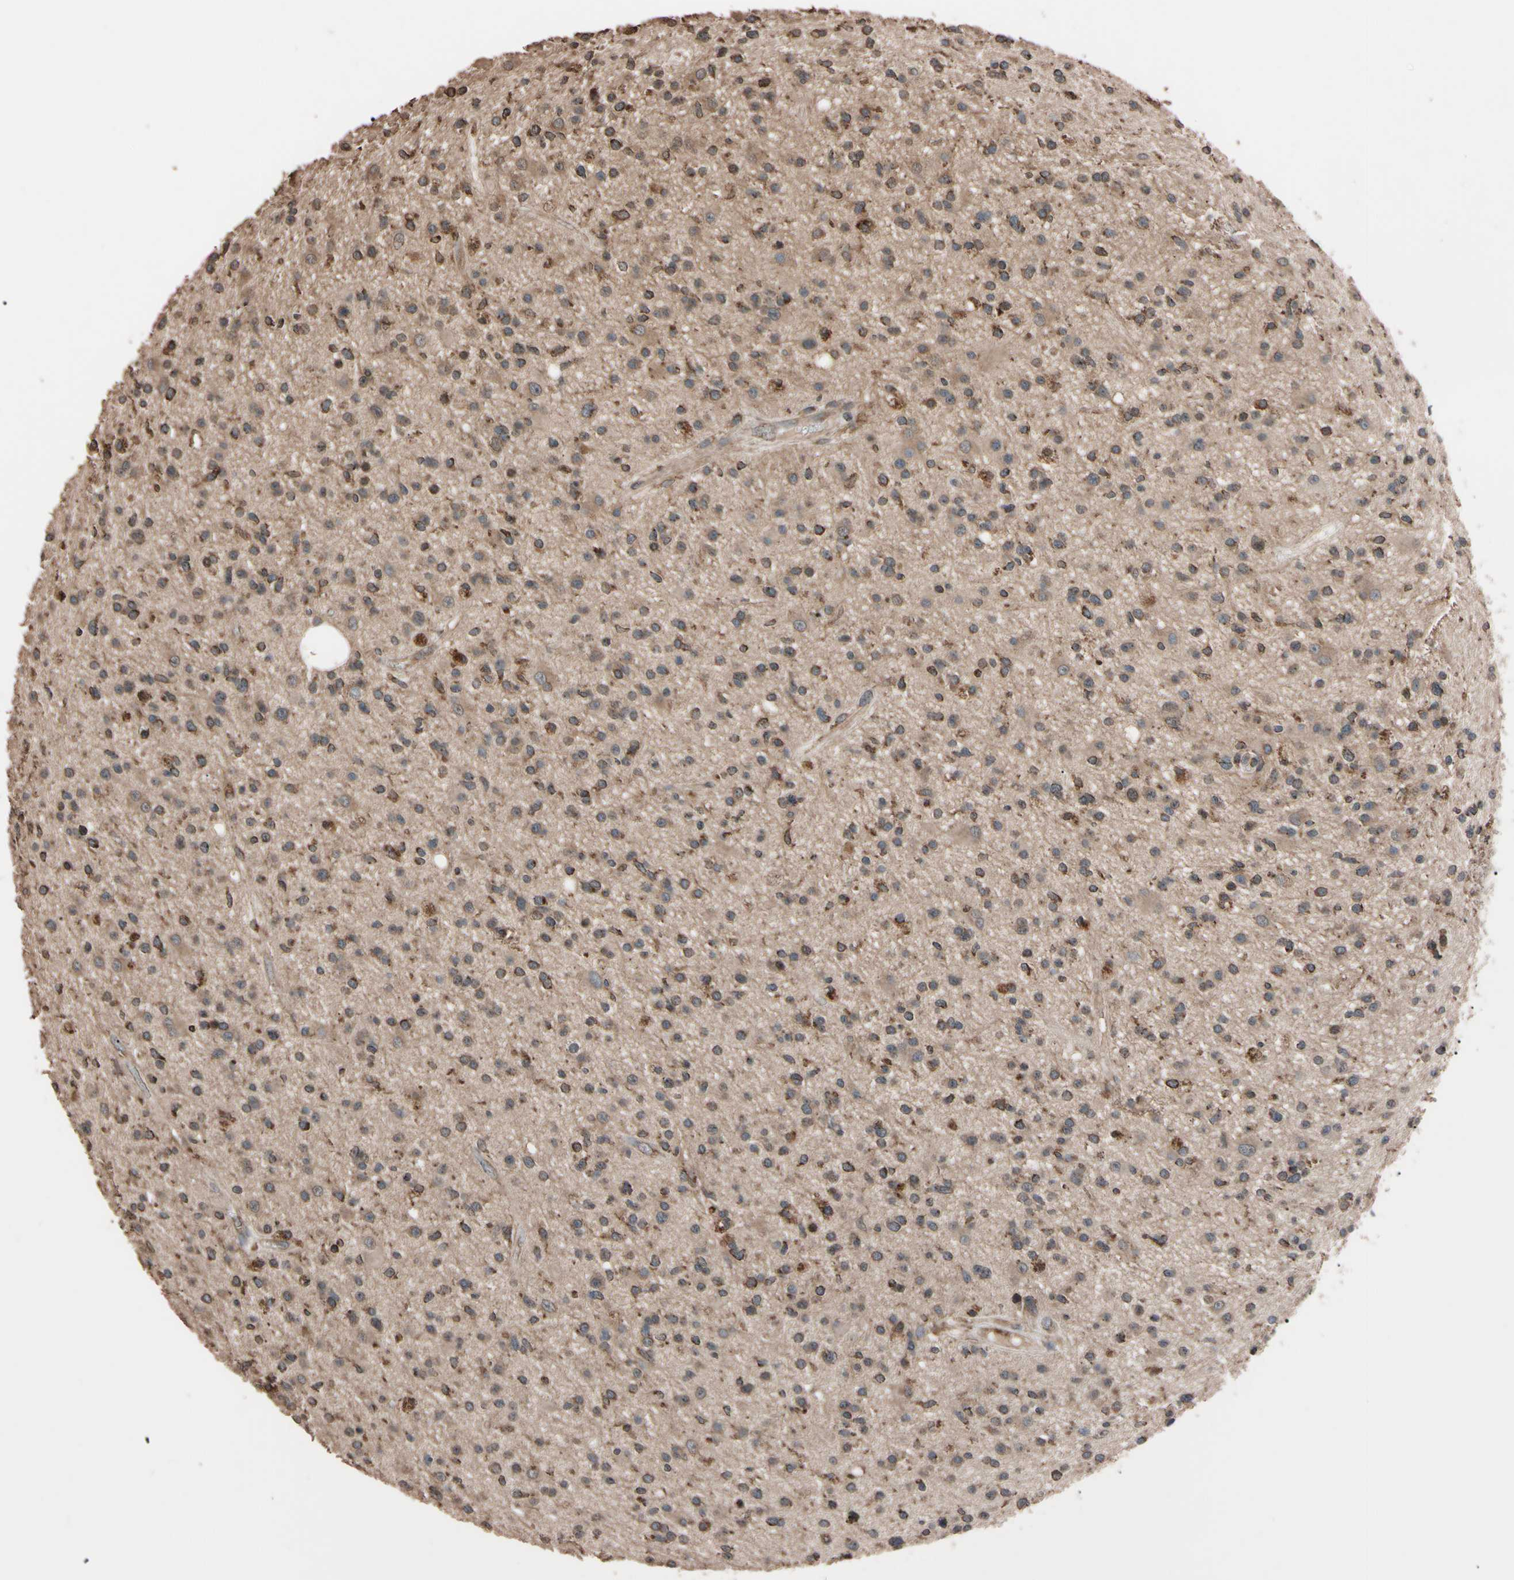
{"staining": {"intensity": "moderate", "quantity": "25%-75%", "location": "cytoplasmic/membranous"}, "tissue": "glioma", "cell_type": "Tumor cells", "image_type": "cancer", "snomed": [{"axis": "morphology", "description": "Glioma, malignant, High grade"}, {"axis": "topography", "description": "Brain"}], "caption": "The micrograph exhibits staining of malignant glioma (high-grade), revealing moderate cytoplasmic/membranous protein positivity (brown color) within tumor cells. The staining was performed using DAB to visualize the protein expression in brown, while the nuclei were stained in blue with hematoxylin (Magnification: 20x).", "gene": "TNFRSF1A", "patient": {"sex": "male", "age": 33}}